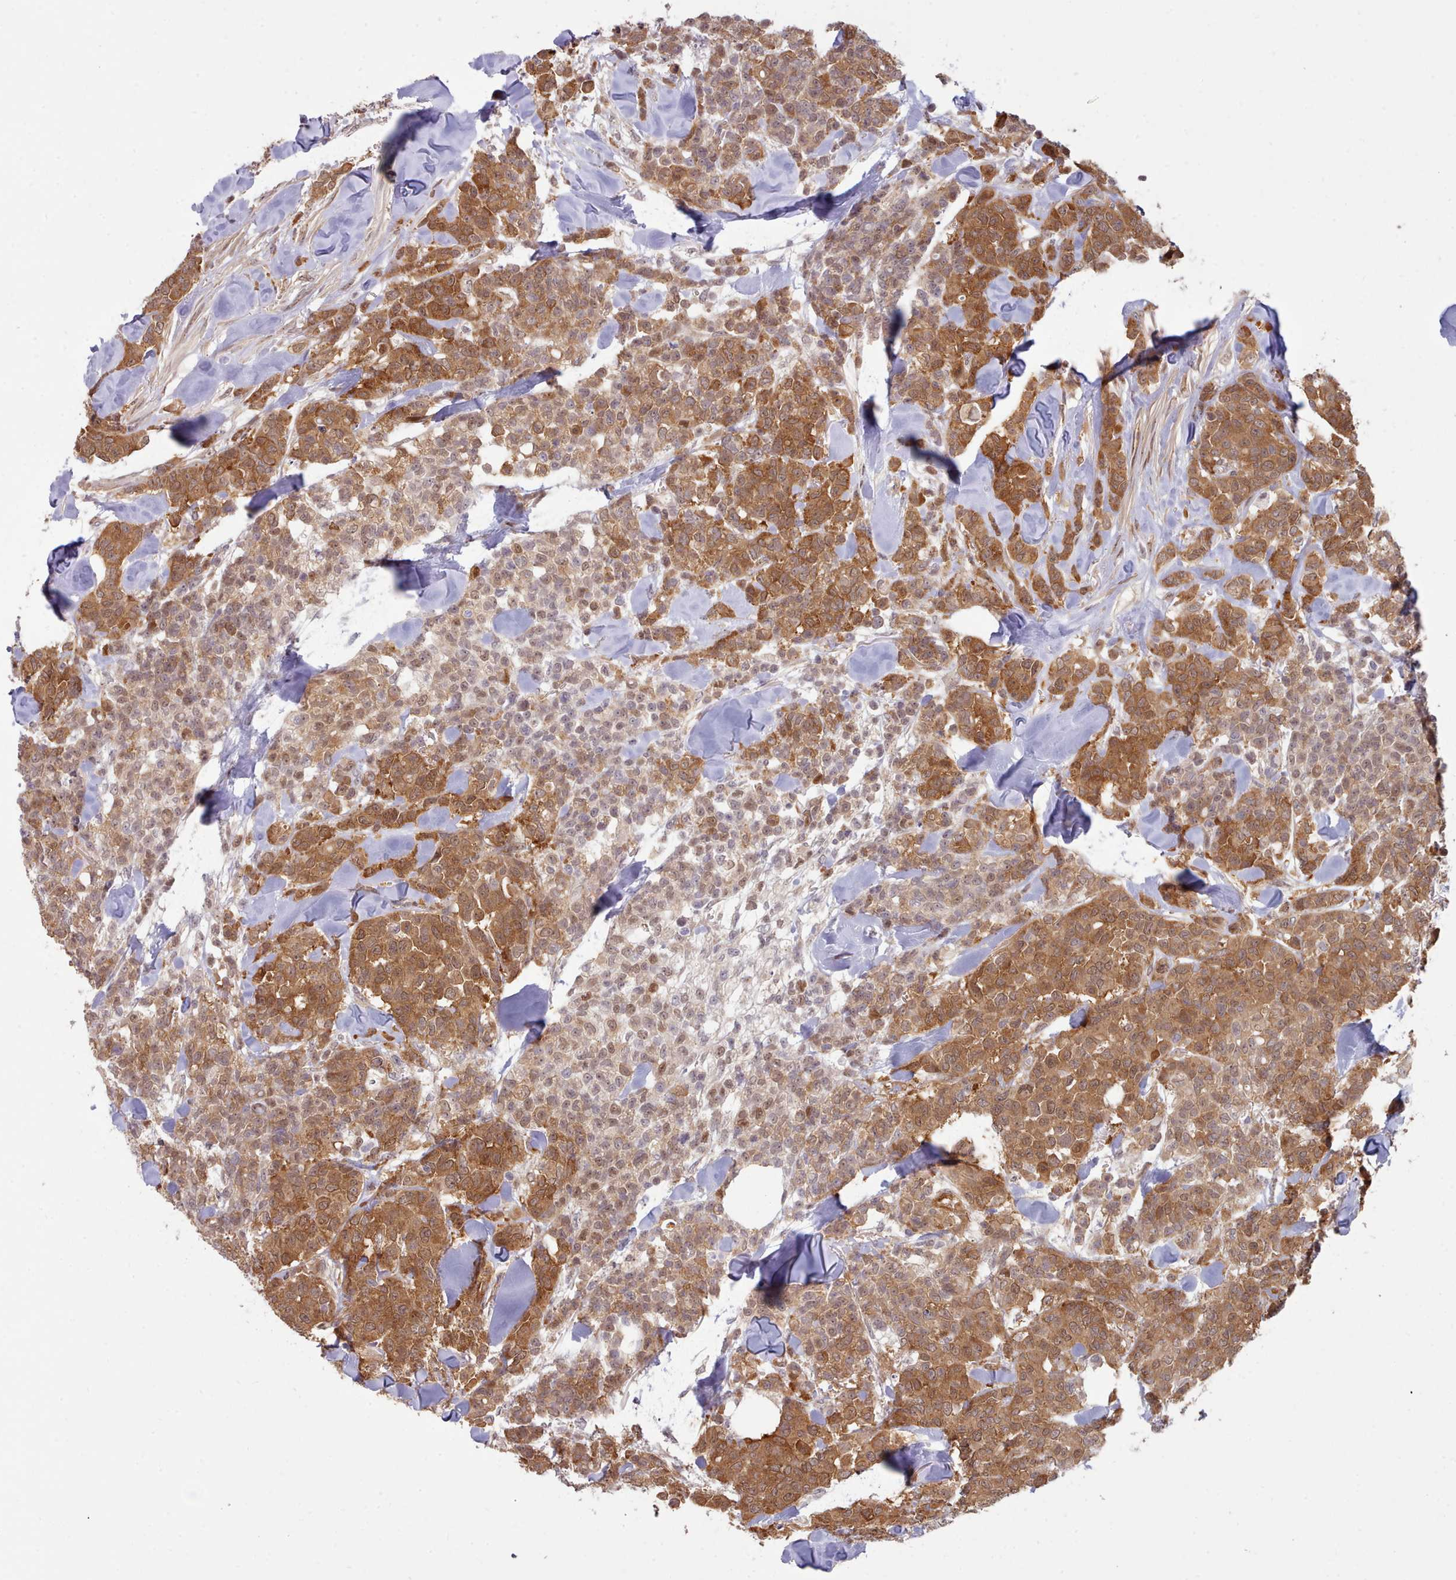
{"staining": {"intensity": "strong", "quantity": ">75%", "location": "cytoplasmic/membranous"}, "tissue": "breast cancer", "cell_type": "Tumor cells", "image_type": "cancer", "snomed": [{"axis": "morphology", "description": "Lobular carcinoma"}, {"axis": "topography", "description": "Breast"}], "caption": "This photomicrograph demonstrates breast cancer stained with immunohistochemistry to label a protein in brown. The cytoplasmic/membranous of tumor cells show strong positivity for the protein. Nuclei are counter-stained blue.", "gene": "CES3", "patient": {"sex": "female", "age": 91}}